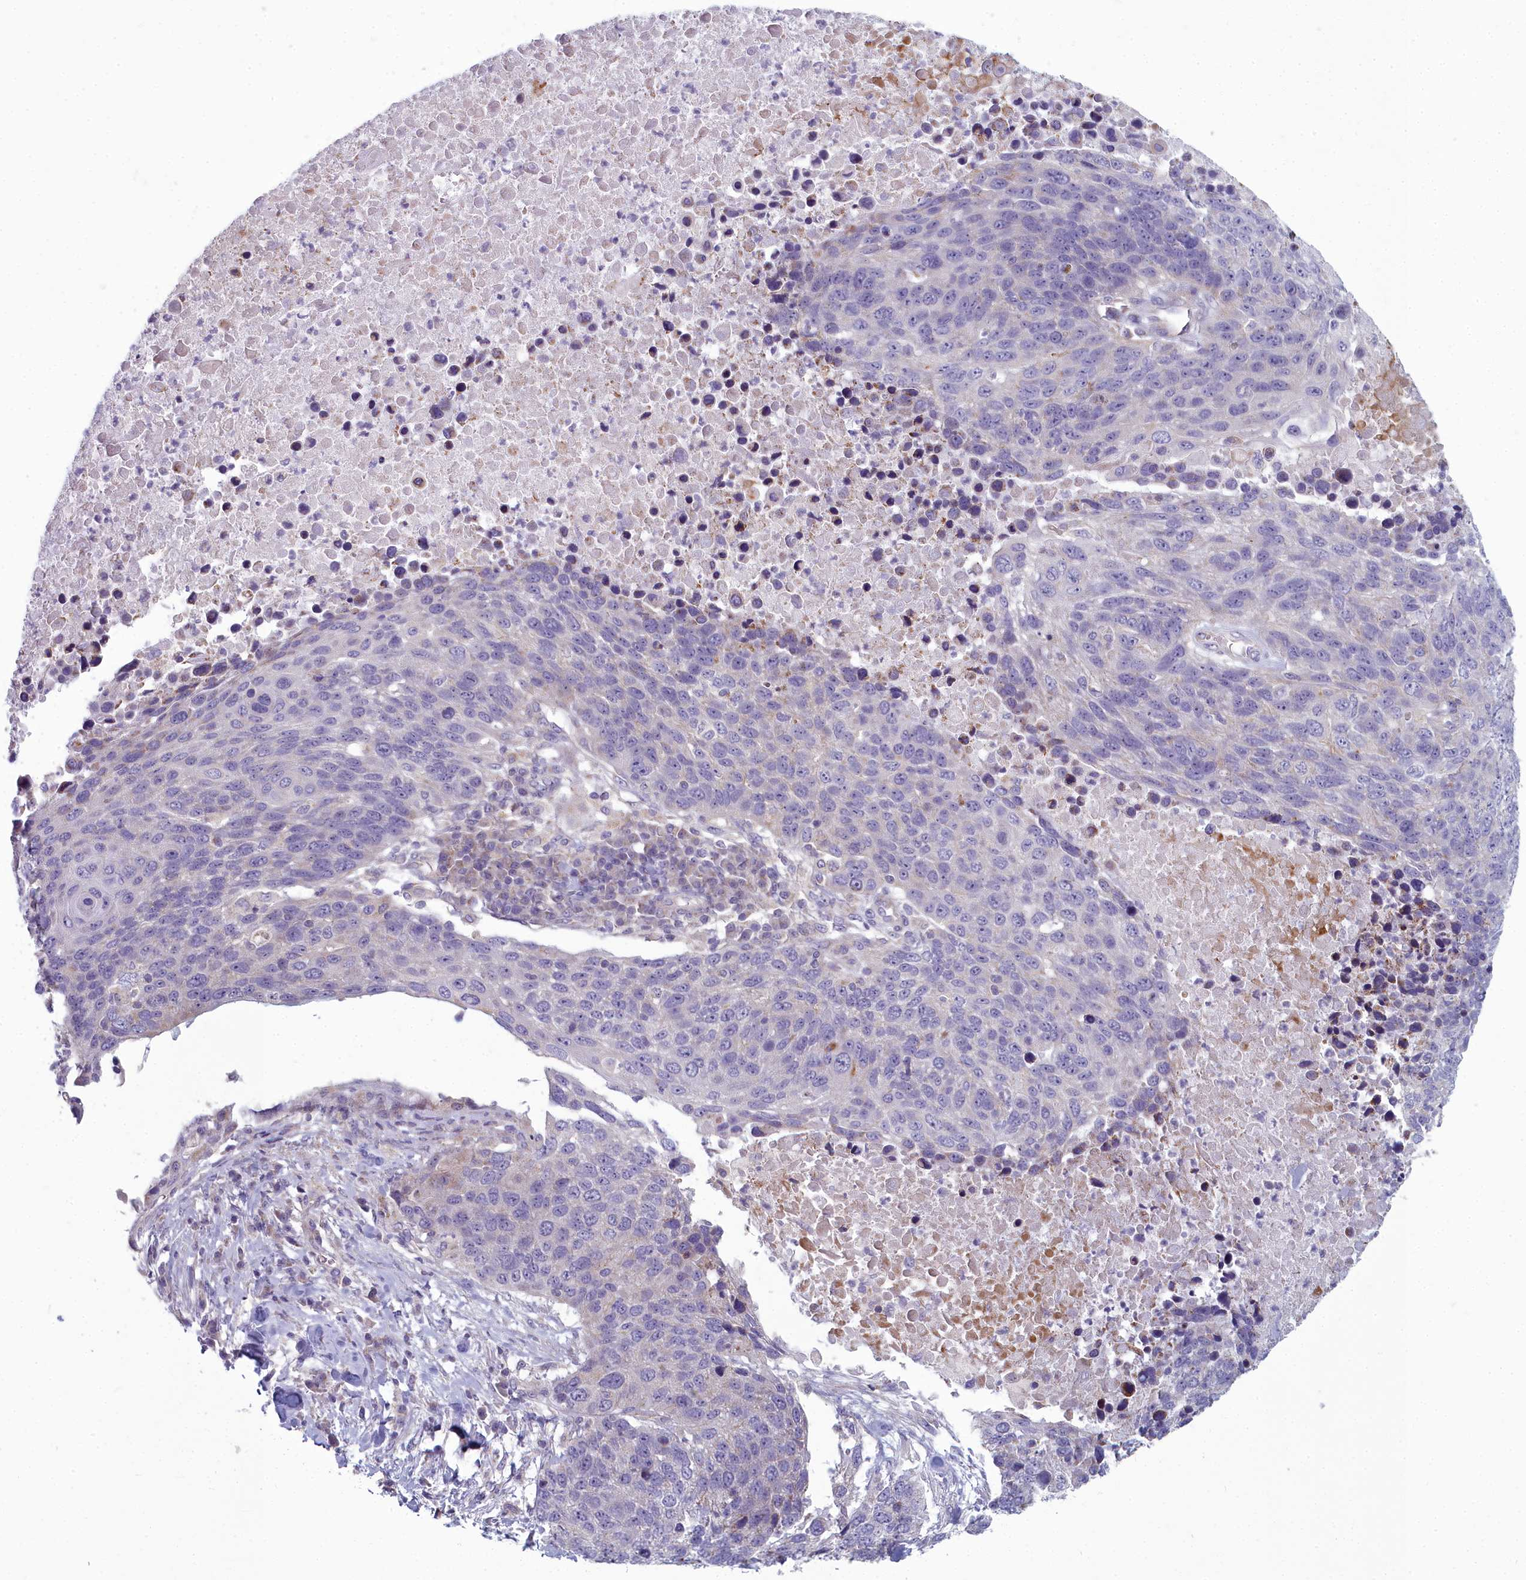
{"staining": {"intensity": "negative", "quantity": "none", "location": "none"}, "tissue": "lung cancer", "cell_type": "Tumor cells", "image_type": "cancer", "snomed": [{"axis": "morphology", "description": "Normal tissue, NOS"}, {"axis": "morphology", "description": "Squamous cell carcinoma, NOS"}, {"axis": "topography", "description": "Lymph node"}, {"axis": "topography", "description": "Lung"}], "caption": "The IHC photomicrograph has no significant staining in tumor cells of lung cancer tissue.", "gene": "INSYN2A", "patient": {"sex": "male", "age": 66}}